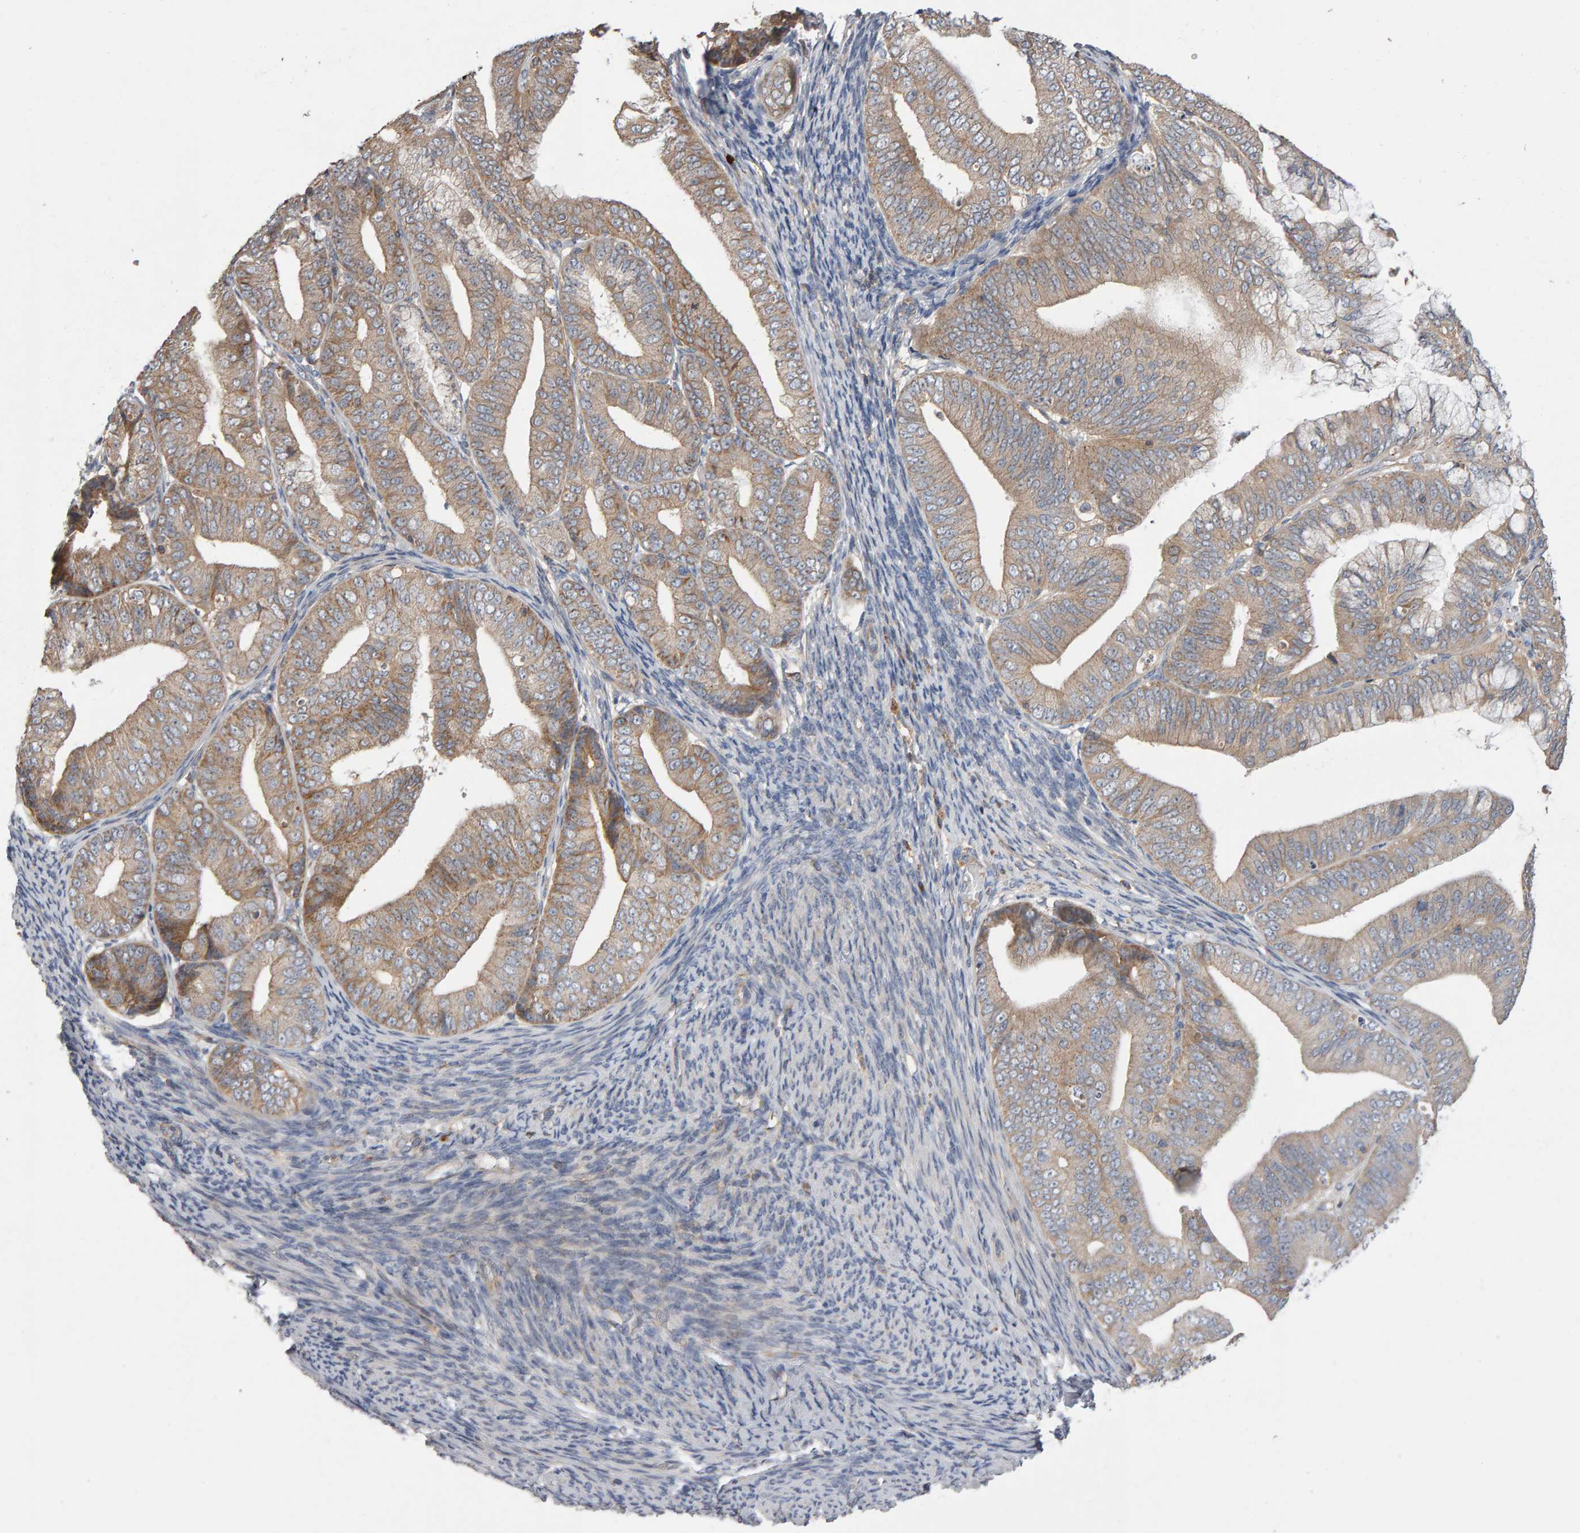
{"staining": {"intensity": "moderate", "quantity": ">75%", "location": "cytoplasmic/membranous"}, "tissue": "endometrial cancer", "cell_type": "Tumor cells", "image_type": "cancer", "snomed": [{"axis": "morphology", "description": "Adenocarcinoma, NOS"}, {"axis": "topography", "description": "Endometrium"}], "caption": "The micrograph demonstrates a brown stain indicating the presence of a protein in the cytoplasmic/membranous of tumor cells in adenocarcinoma (endometrial).", "gene": "PGS1", "patient": {"sex": "female", "age": 63}}